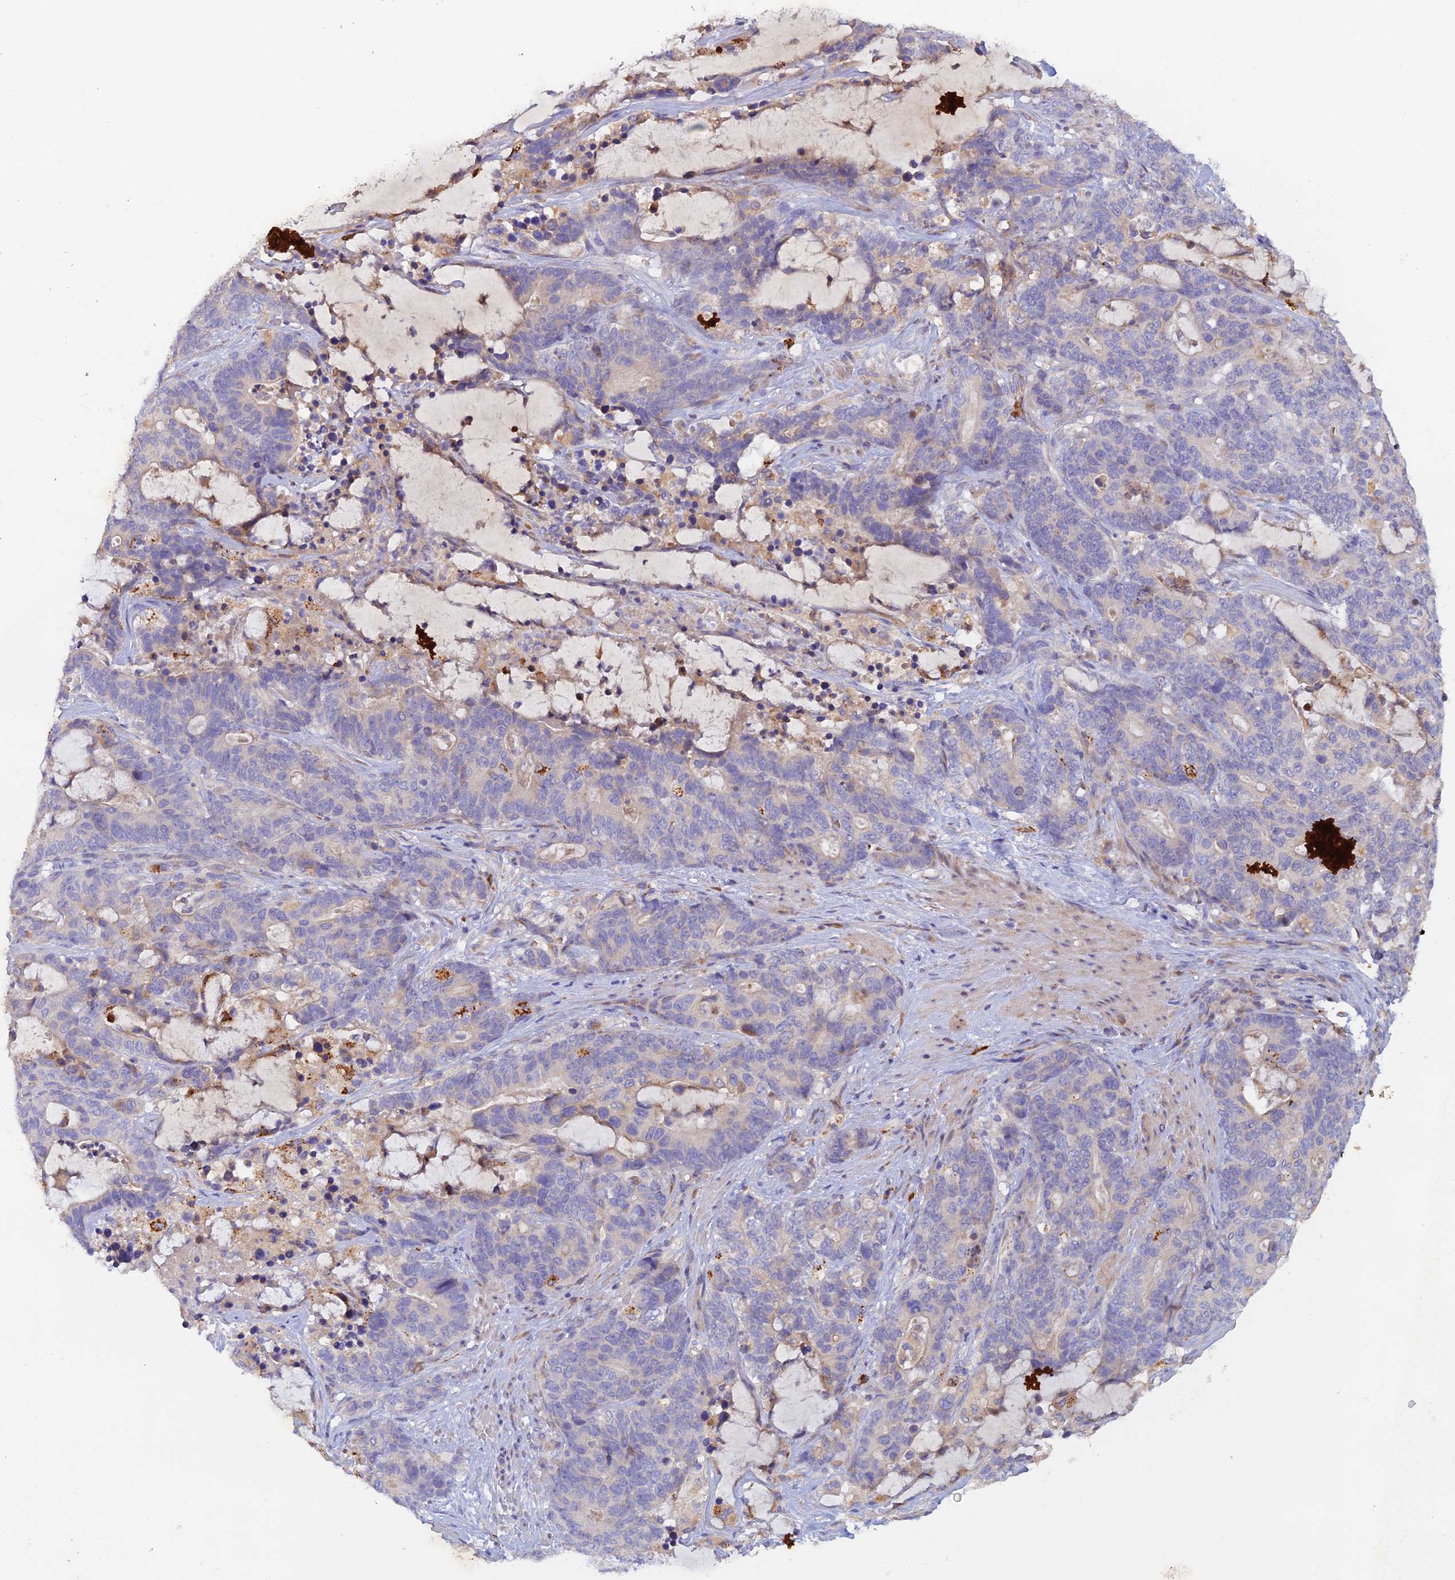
{"staining": {"intensity": "negative", "quantity": "none", "location": "none"}, "tissue": "stomach cancer", "cell_type": "Tumor cells", "image_type": "cancer", "snomed": [{"axis": "morphology", "description": "Adenocarcinoma, NOS"}, {"axis": "topography", "description": "Stomach"}], "caption": "An immunohistochemistry micrograph of stomach cancer is shown. There is no staining in tumor cells of stomach cancer. (DAB (3,3'-diaminobenzidine) immunohistochemistry visualized using brightfield microscopy, high magnification).", "gene": "GMCL1", "patient": {"sex": "female", "age": 76}}